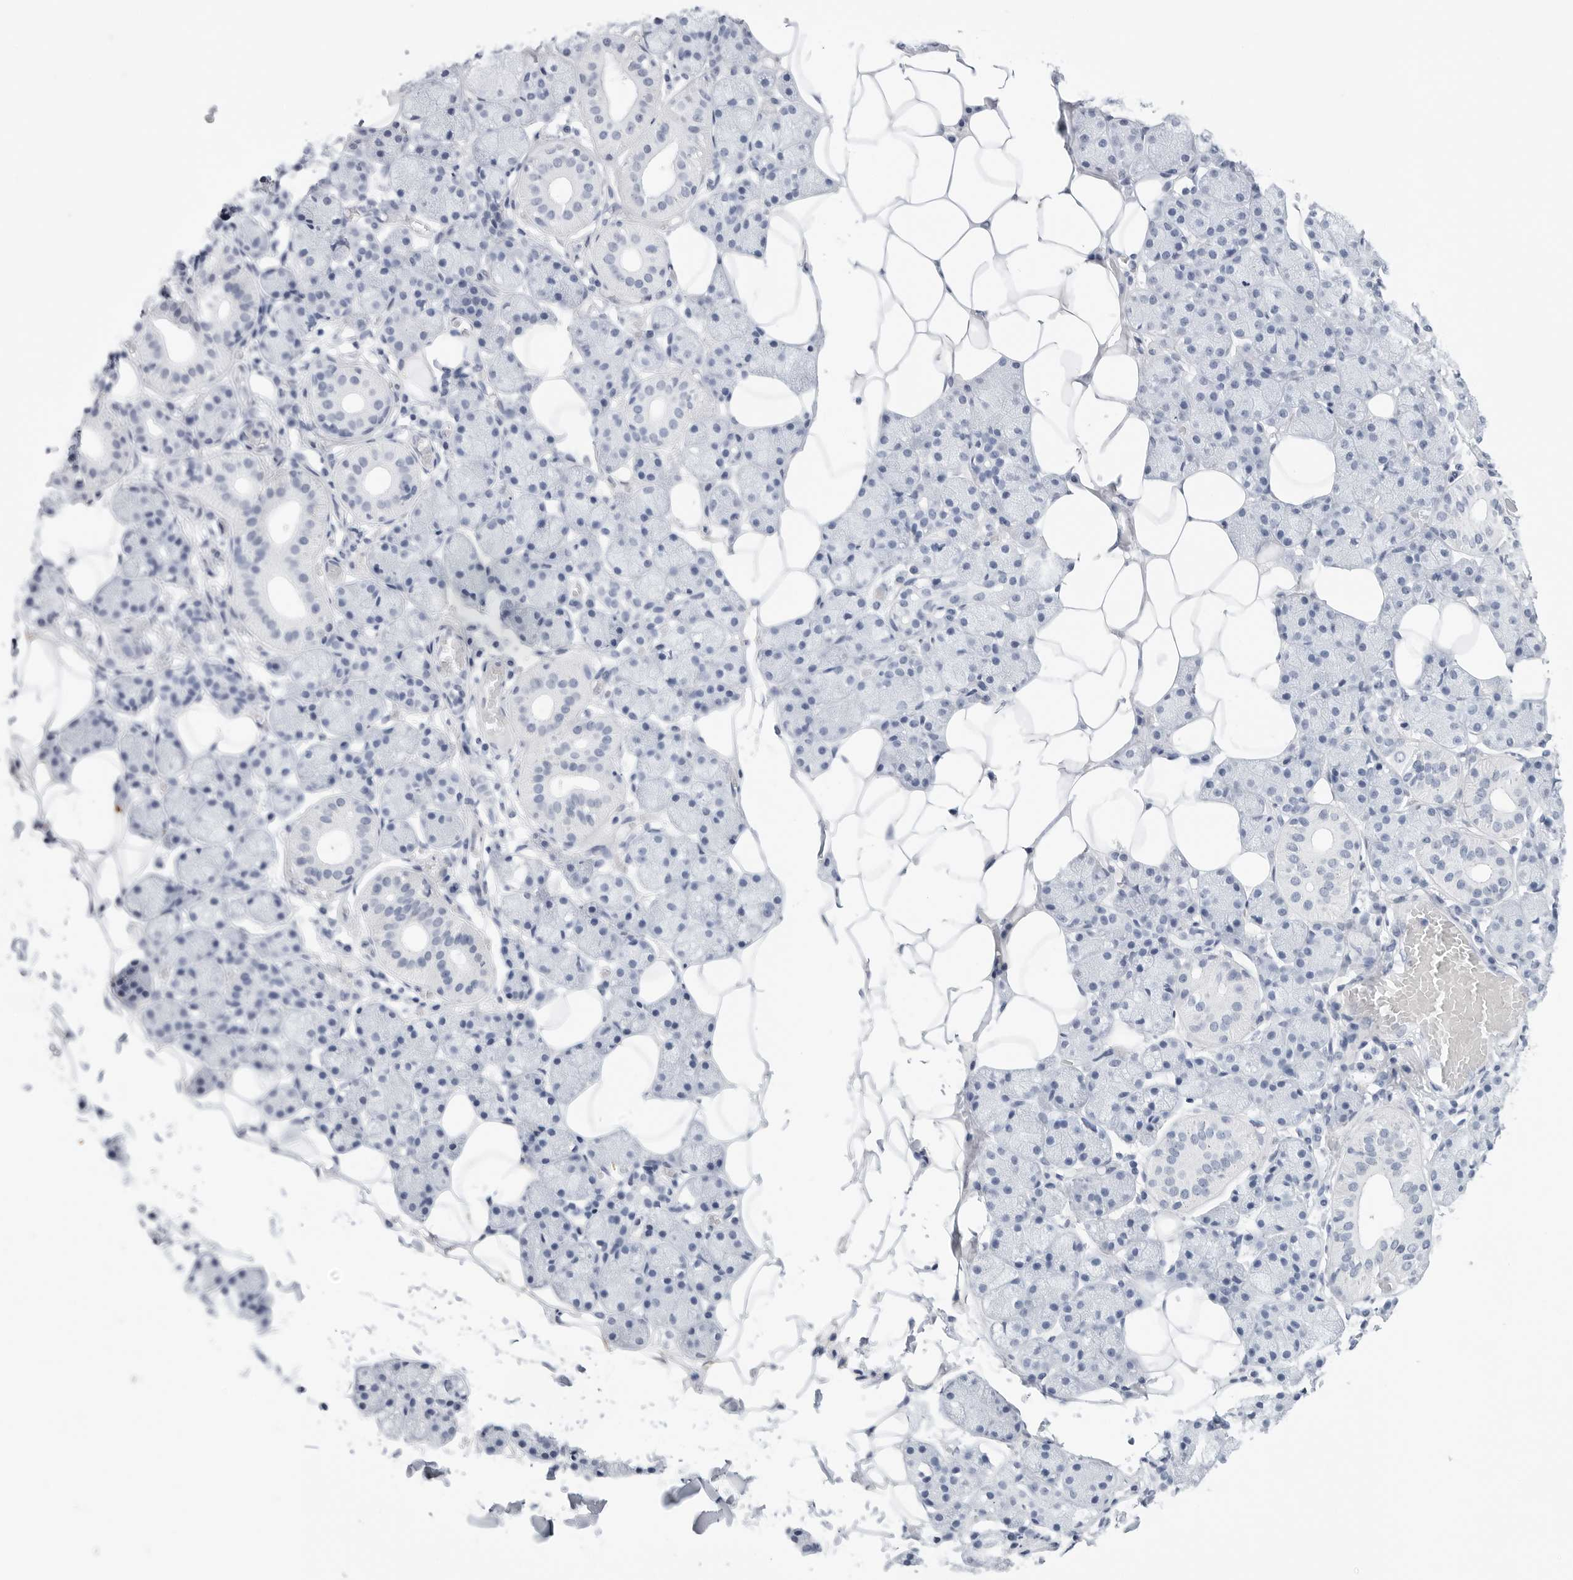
{"staining": {"intensity": "negative", "quantity": "none", "location": "none"}, "tissue": "salivary gland", "cell_type": "Glandular cells", "image_type": "normal", "snomed": [{"axis": "morphology", "description": "Normal tissue, NOS"}, {"axis": "topography", "description": "Salivary gland"}], "caption": "The immunohistochemistry (IHC) histopathology image has no significant staining in glandular cells of salivary gland.", "gene": "SLC19A1", "patient": {"sex": "female", "age": 33}}